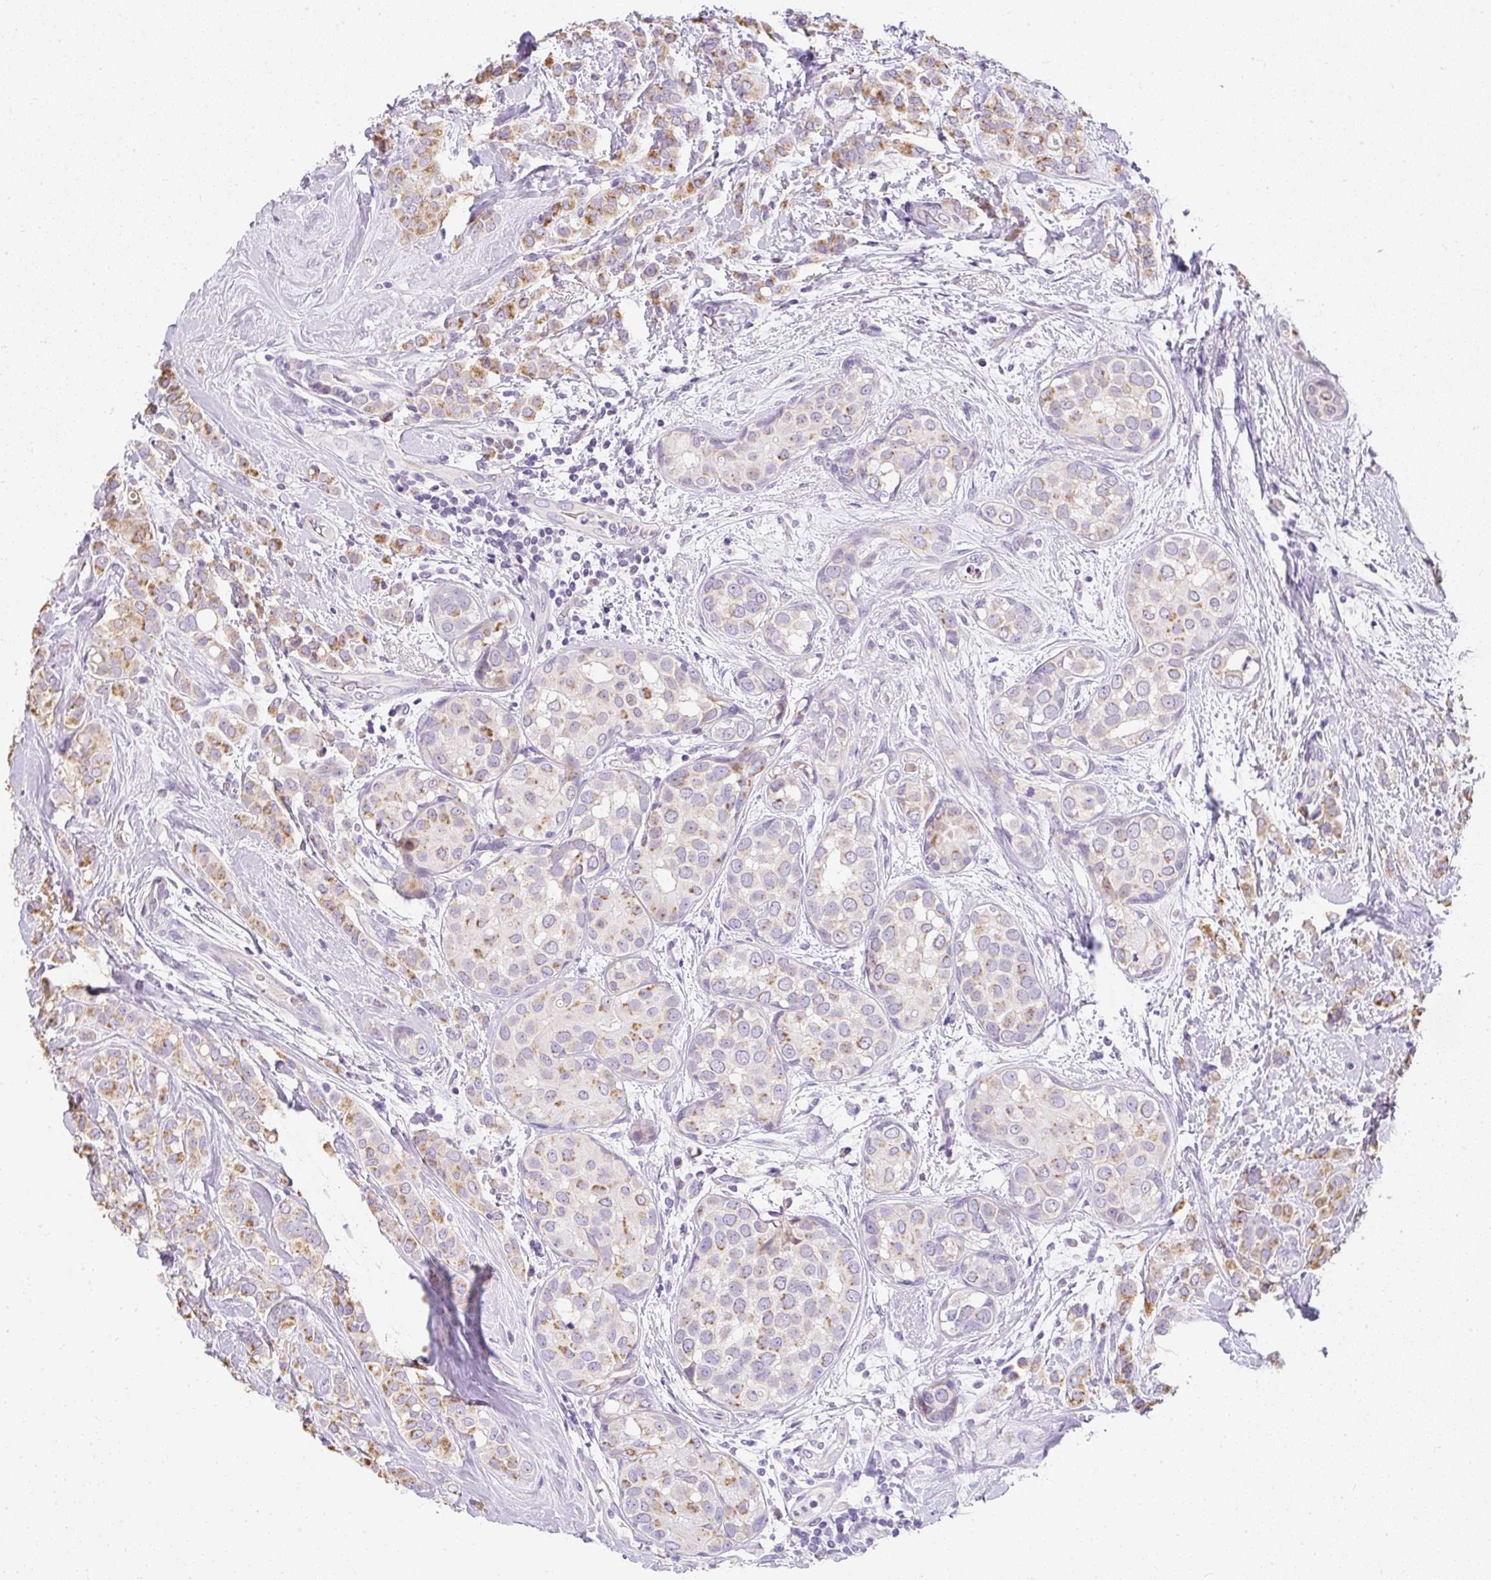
{"staining": {"intensity": "moderate", "quantity": "25%-75%", "location": "cytoplasmic/membranous"}, "tissue": "breast cancer", "cell_type": "Tumor cells", "image_type": "cancer", "snomed": [{"axis": "morphology", "description": "Lobular carcinoma"}, {"axis": "topography", "description": "Breast"}], "caption": "Breast cancer (lobular carcinoma) was stained to show a protein in brown. There is medium levels of moderate cytoplasmic/membranous positivity in about 25%-75% of tumor cells.", "gene": "DTX4", "patient": {"sex": "female", "age": 68}}